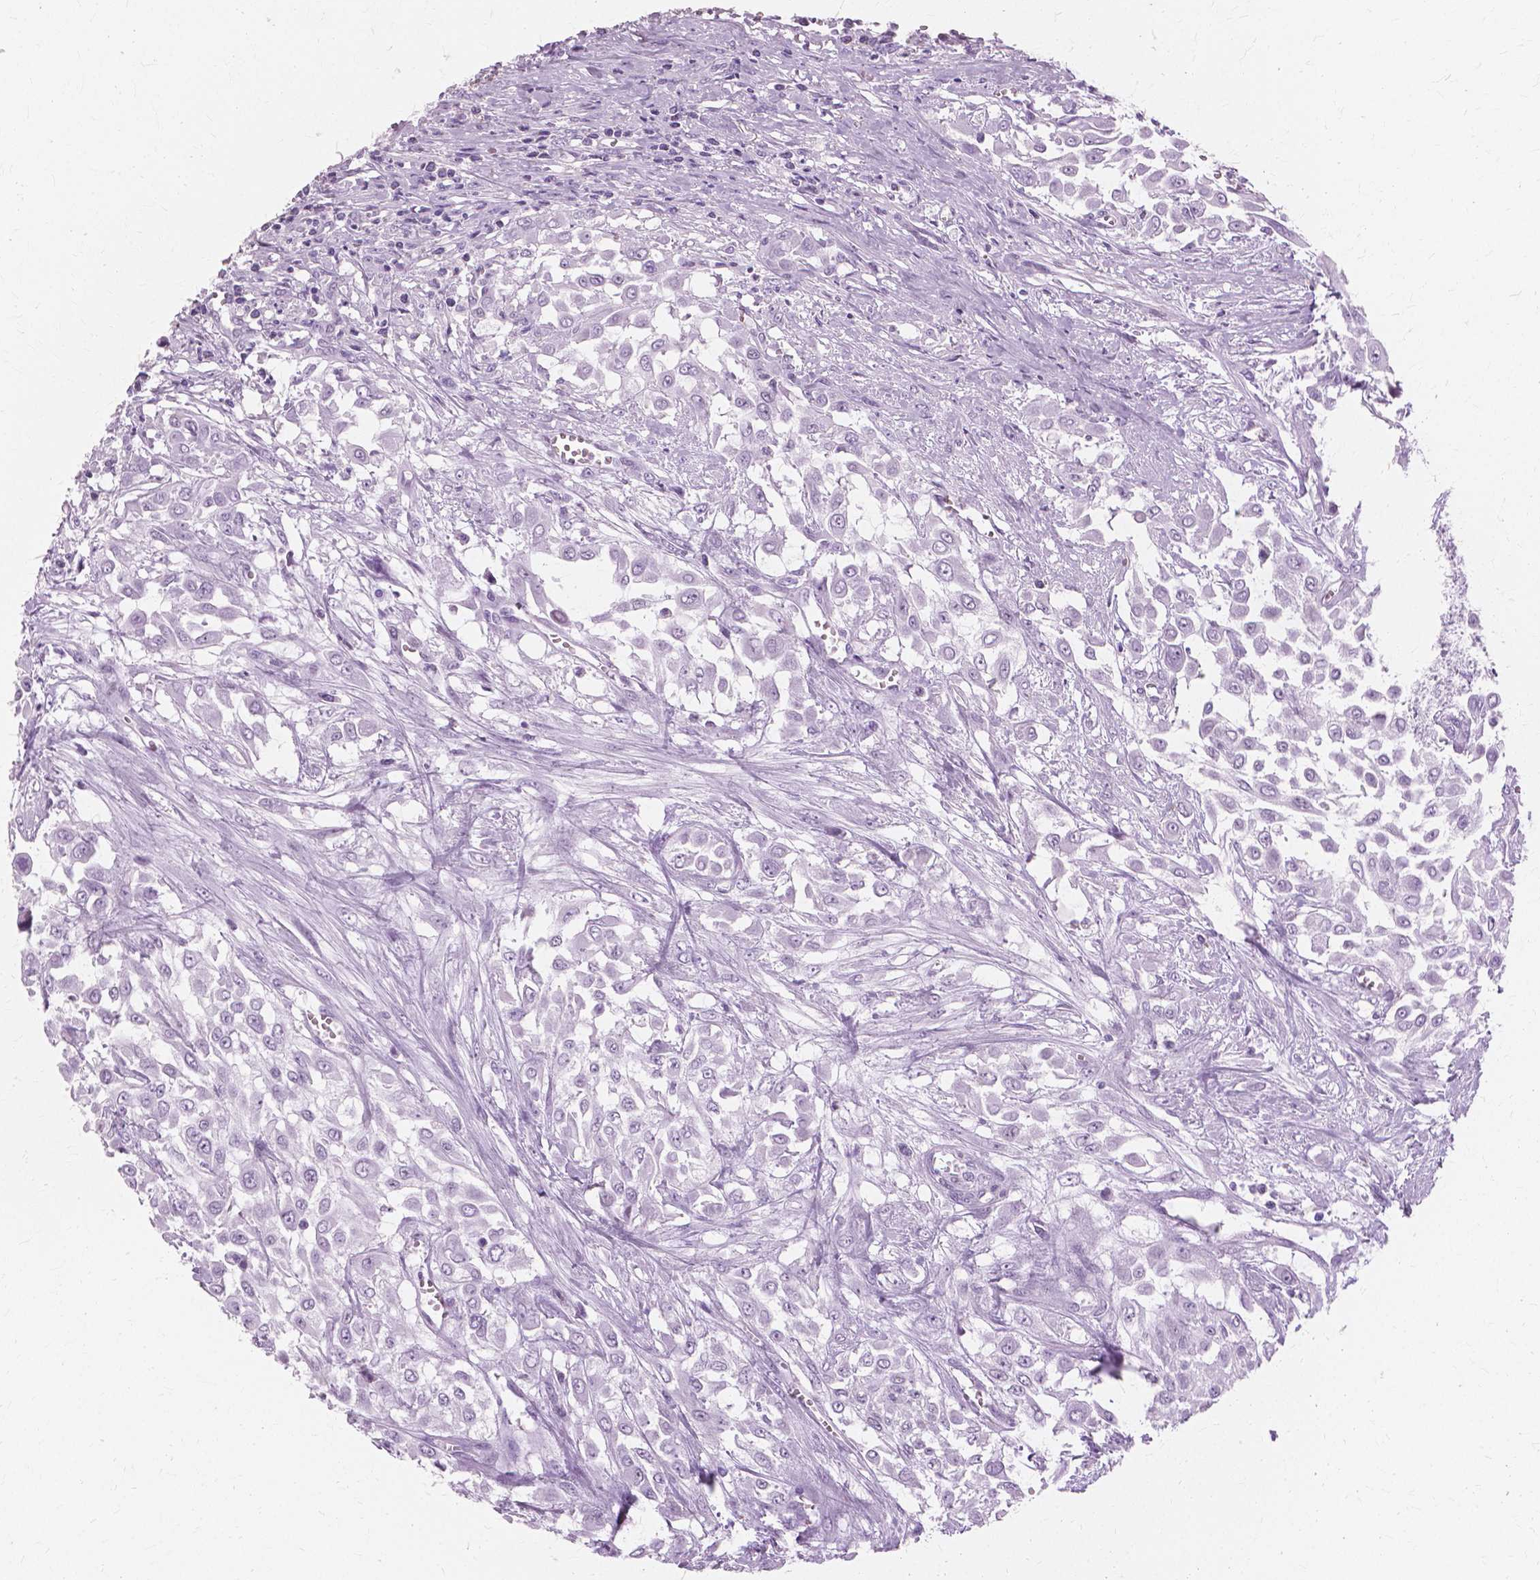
{"staining": {"intensity": "negative", "quantity": "none", "location": "none"}, "tissue": "urothelial cancer", "cell_type": "Tumor cells", "image_type": "cancer", "snomed": [{"axis": "morphology", "description": "Urothelial carcinoma, High grade"}, {"axis": "topography", "description": "Urinary bladder"}], "caption": "This photomicrograph is of urothelial carcinoma (high-grade) stained with immunohistochemistry (IHC) to label a protein in brown with the nuclei are counter-stained blue. There is no positivity in tumor cells.", "gene": "SFTPD", "patient": {"sex": "male", "age": 57}}